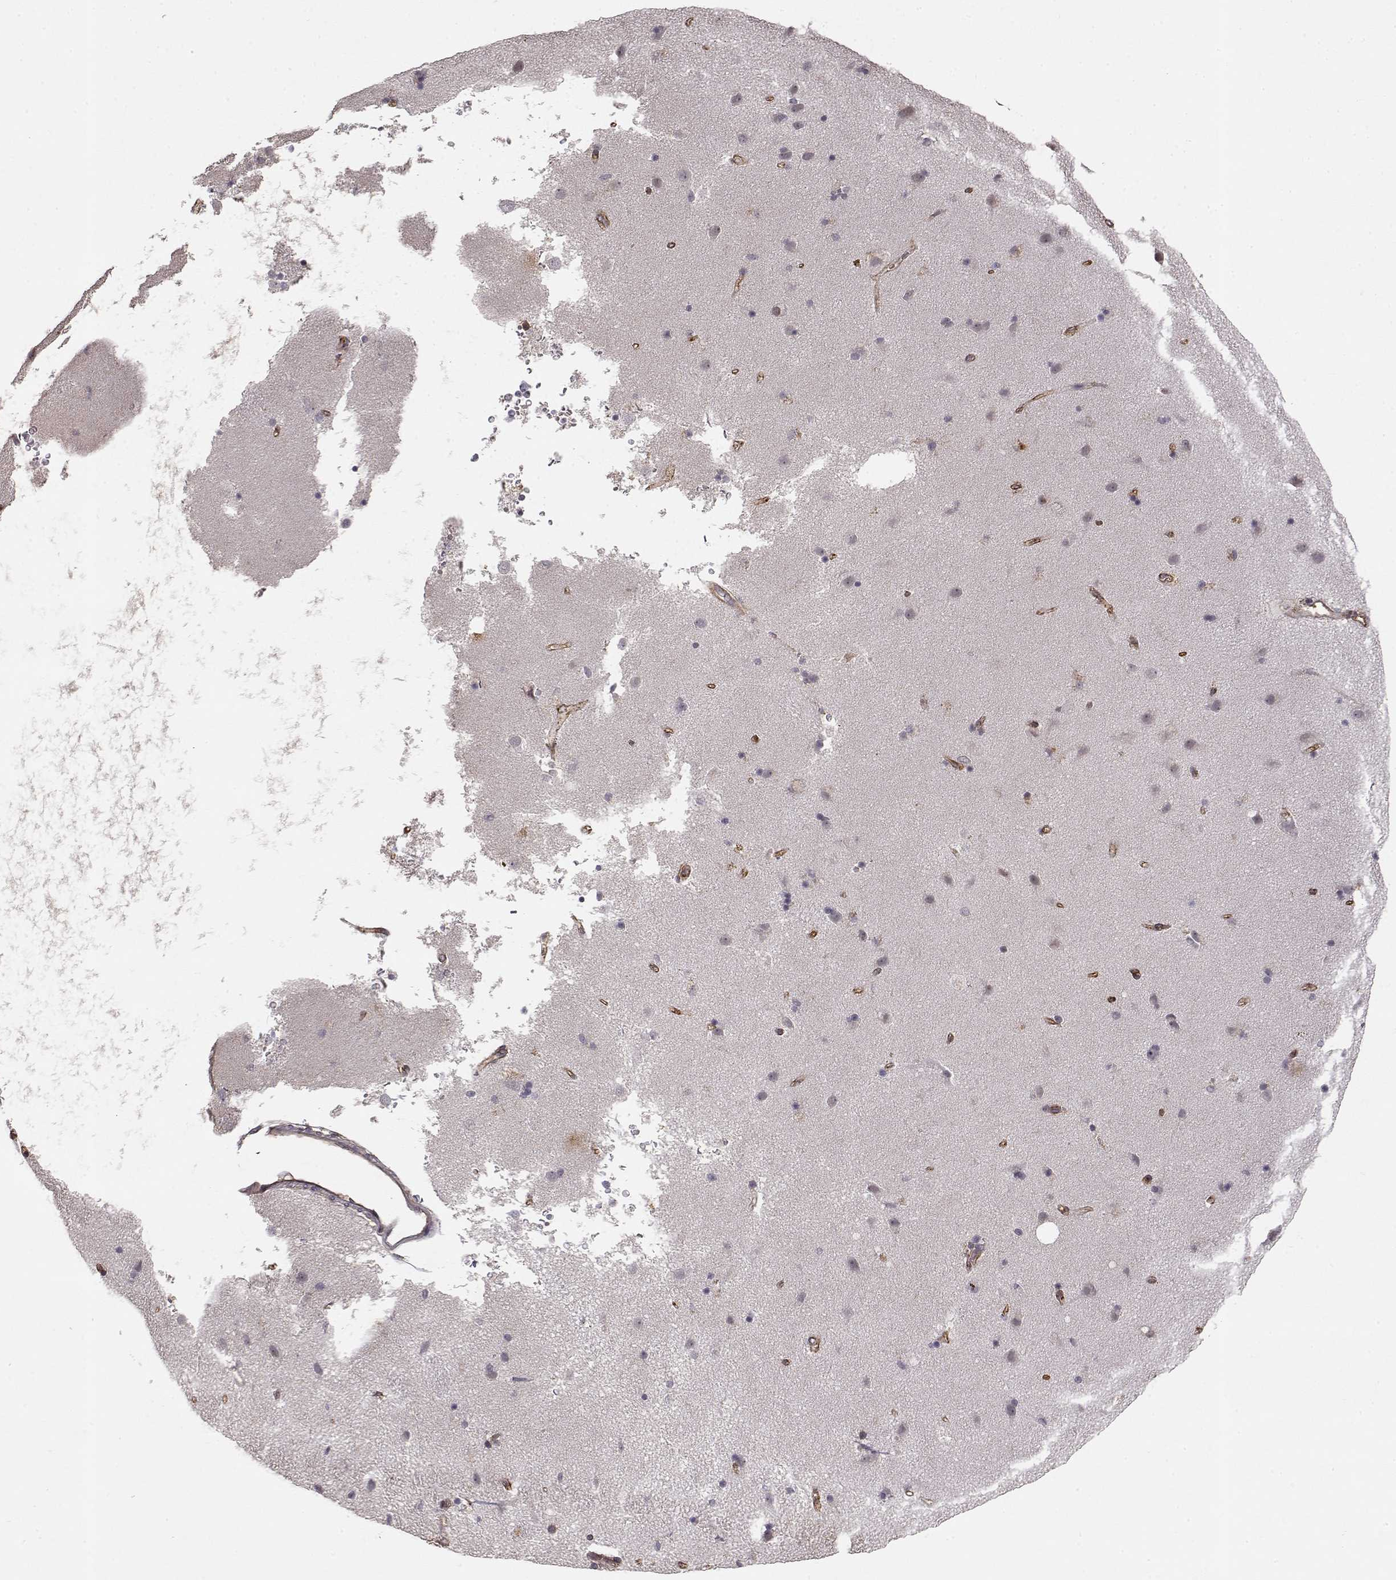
{"staining": {"intensity": "negative", "quantity": "none", "location": "none"}, "tissue": "caudate", "cell_type": "Glial cells", "image_type": "normal", "snomed": [{"axis": "morphology", "description": "Normal tissue, NOS"}, {"axis": "topography", "description": "Lateral ventricle wall"}], "caption": "This is an immunohistochemistry (IHC) micrograph of unremarkable human caudate. There is no expression in glial cells.", "gene": "IFITM1", "patient": {"sex": "female", "age": 71}}